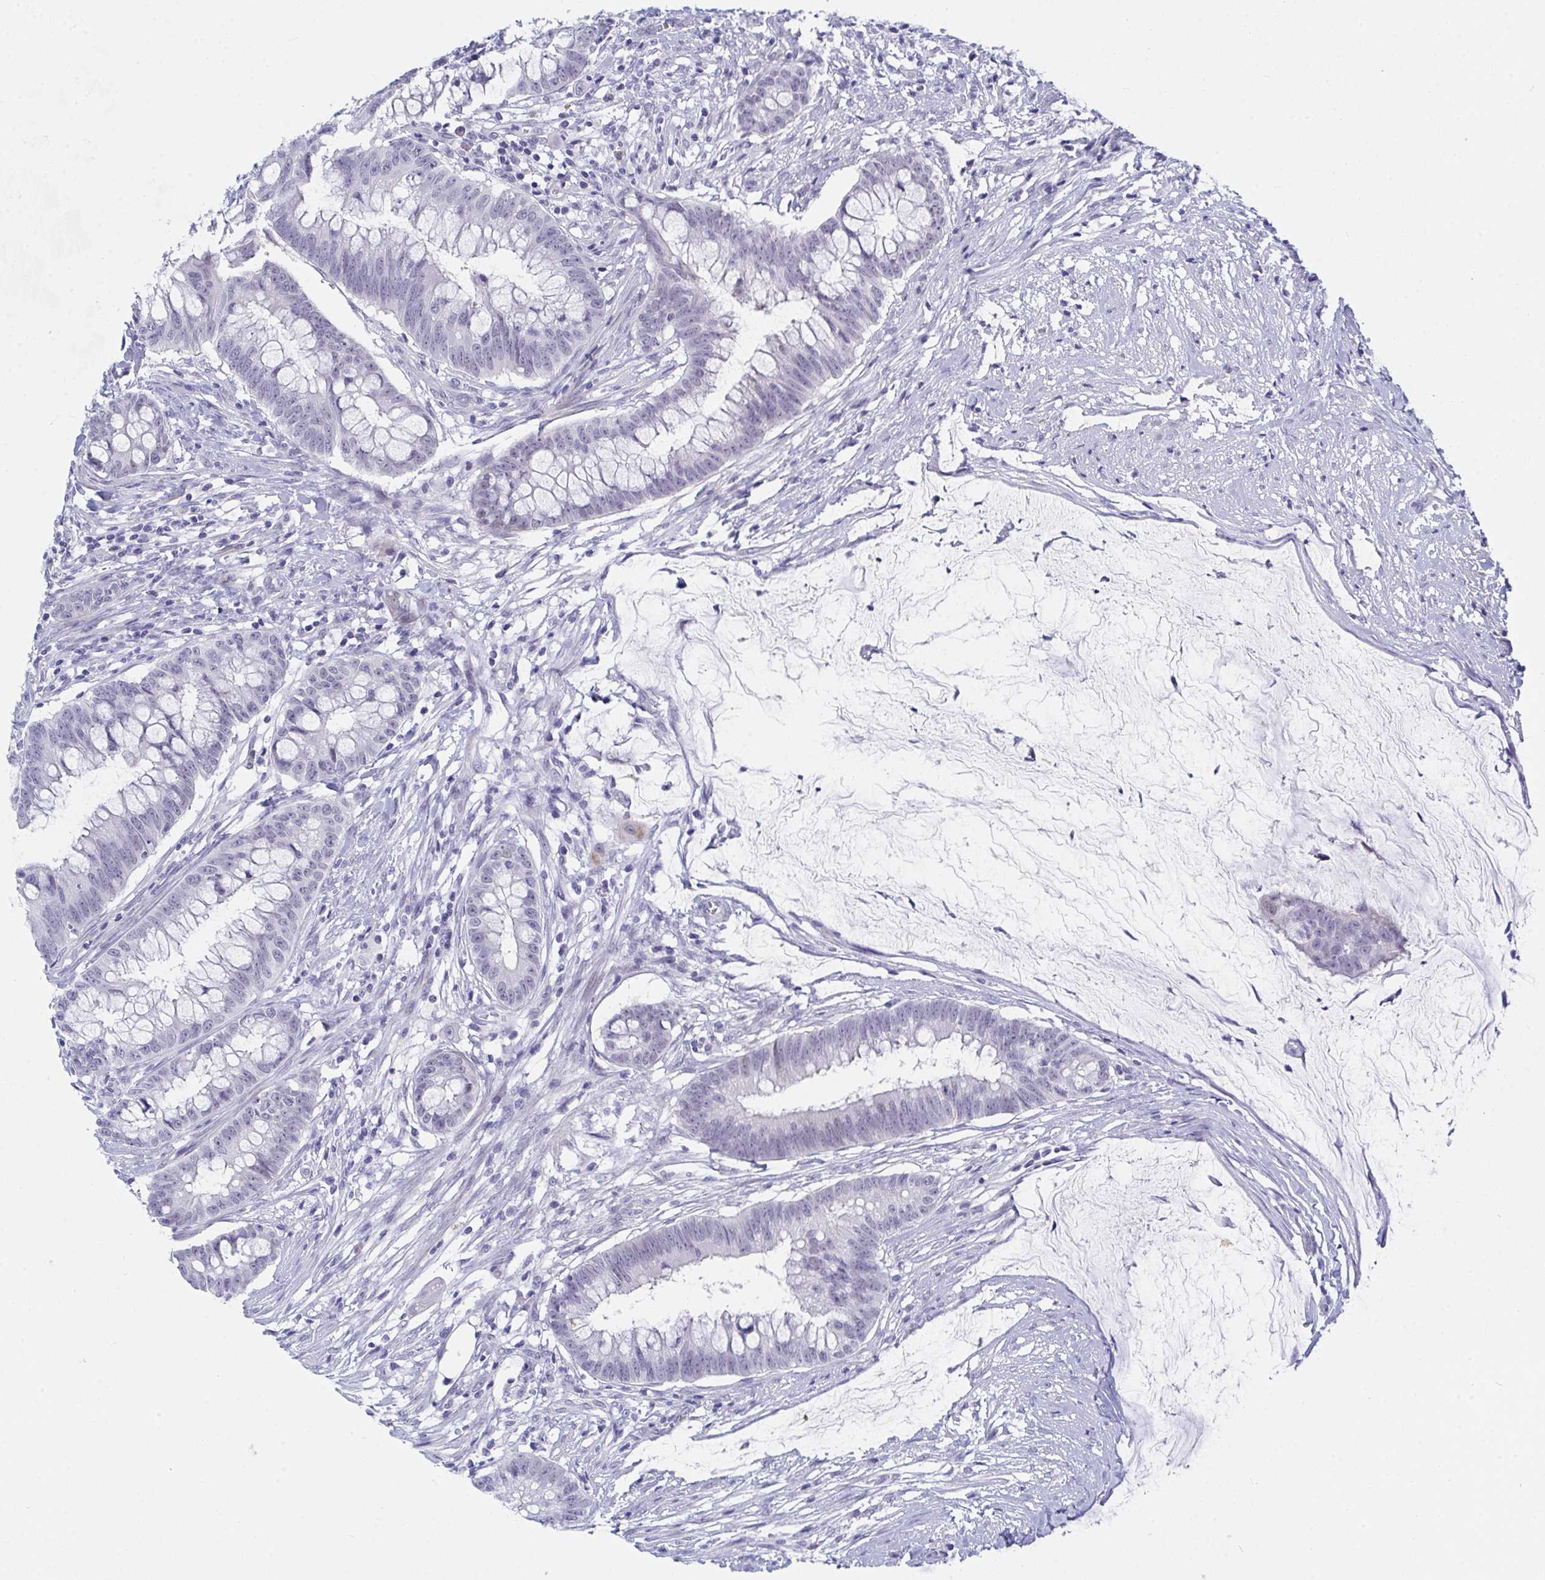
{"staining": {"intensity": "negative", "quantity": "none", "location": "none"}, "tissue": "colorectal cancer", "cell_type": "Tumor cells", "image_type": "cancer", "snomed": [{"axis": "morphology", "description": "Adenocarcinoma, NOS"}, {"axis": "topography", "description": "Colon"}], "caption": "An immunohistochemistry micrograph of colorectal cancer is shown. There is no staining in tumor cells of colorectal cancer.", "gene": "DAOA", "patient": {"sex": "male", "age": 62}}